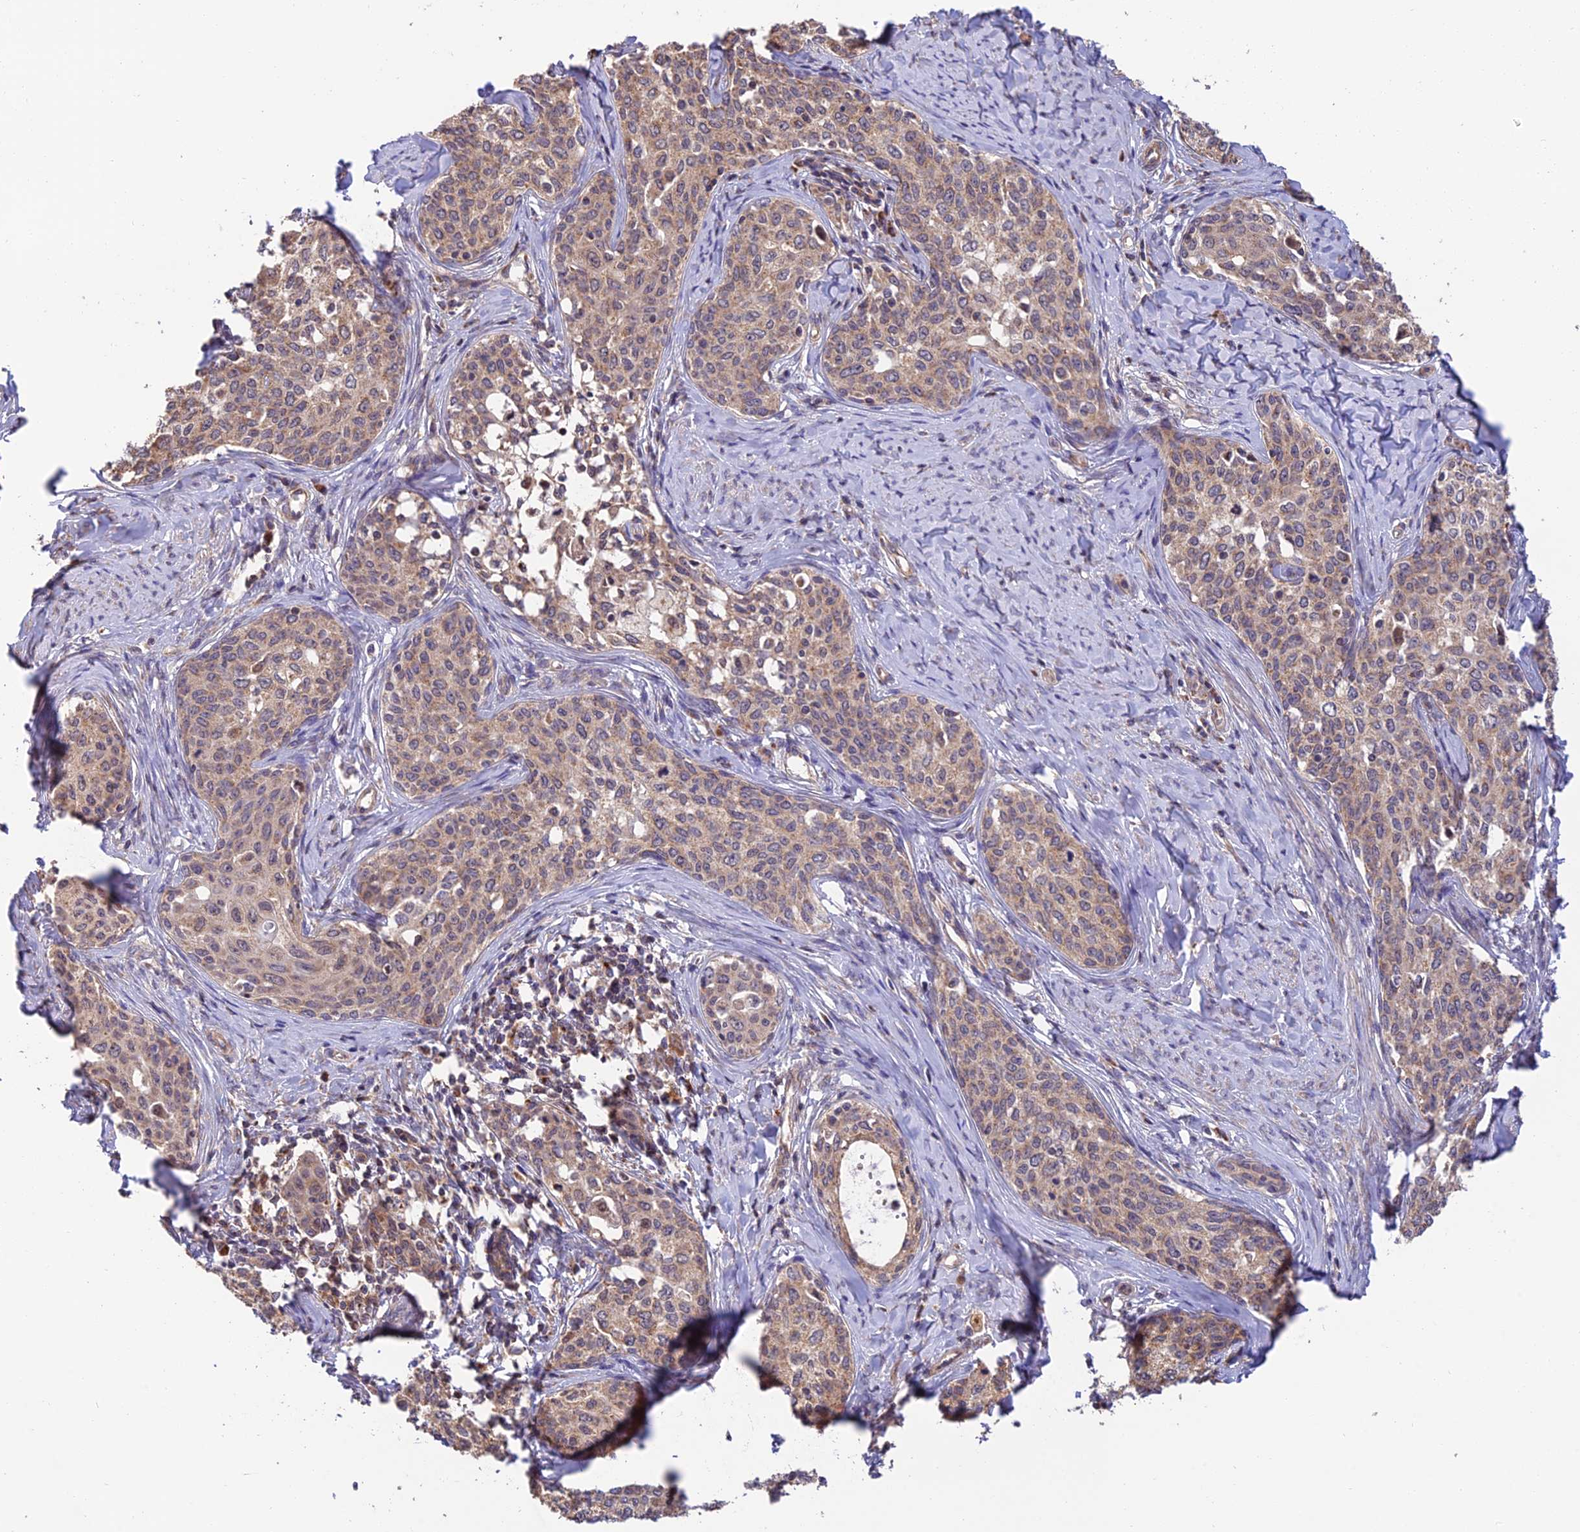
{"staining": {"intensity": "weak", "quantity": ">75%", "location": "cytoplasmic/membranous"}, "tissue": "cervical cancer", "cell_type": "Tumor cells", "image_type": "cancer", "snomed": [{"axis": "morphology", "description": "Squamous cell carcinoma, NOS"}, {"axis": "morphology", "description": "Adenocarcinoma, NOS"}, {"axis": "topography", "description": "Cervix"}], "caption": "Cervical cancer stained for a protein displays weak cytoplasmic/membranous positivity in tumor cells.", "gene": "MNS1", "patient": {"sex": "female", "age": 52}}